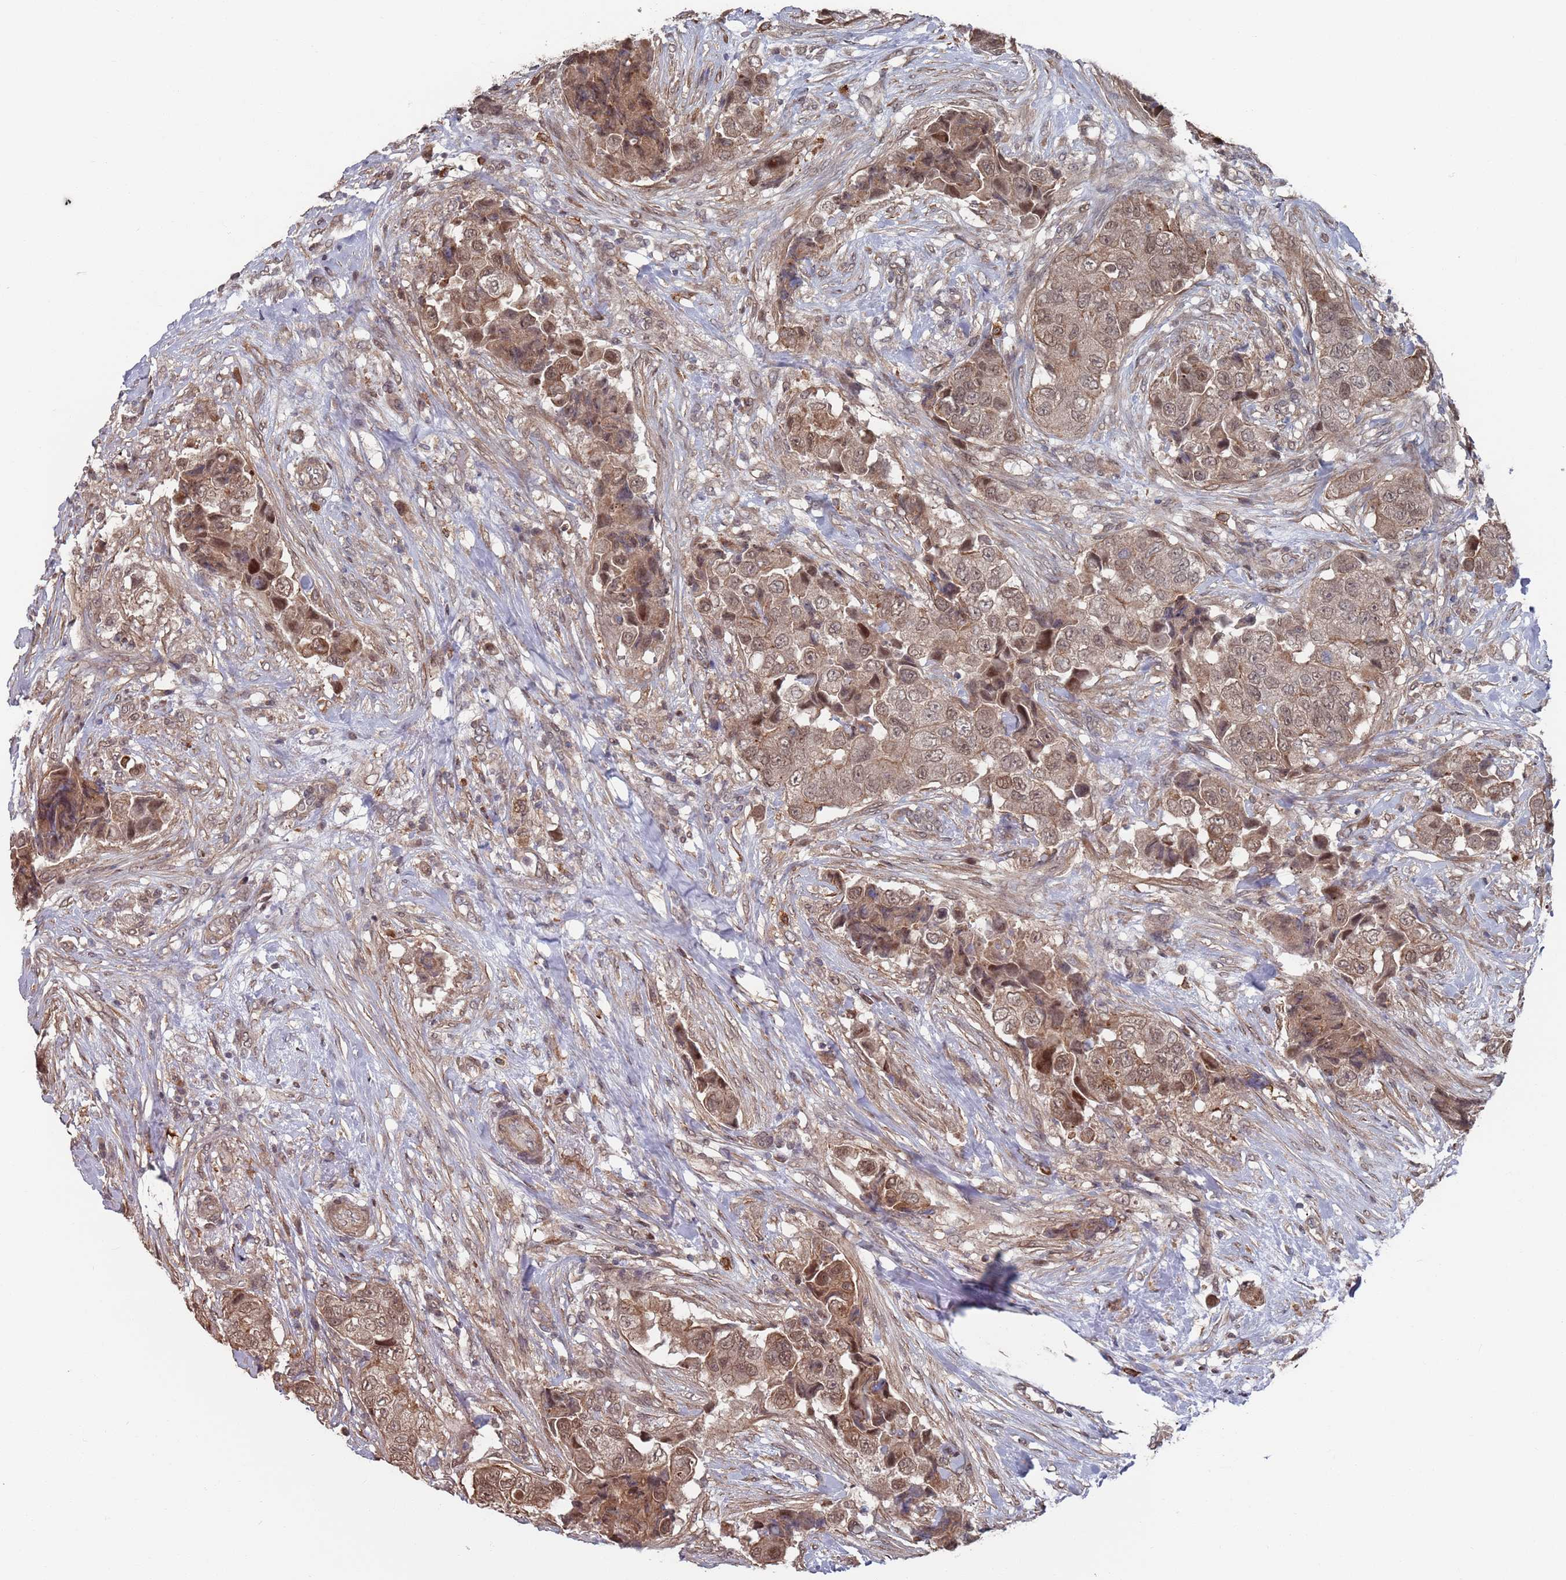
{"staining": {"intensity": "moderate", "quantity": ">75%", "location": "cytoplasmic/membranous,nuclear"}, "tissue": "breast cancer", "cell_type": "Tumor cells", "image_type": "cancer", "snomed": [{"axis": "morphology", "description": "Normal tissue, NOS"}, {"axis": "morphology", "description": "Duct carcinoma"}, {"axis": "topography", "description": "Breast"}], "caption": "A brown stain shows moderate cytoplasmic/membranous and nuclear positivity of a protein in human breast cancer (intraductal carcinoma) tumor cells.", "gene": "DGKD", "patient": {"sex": "female", "age": 62}}